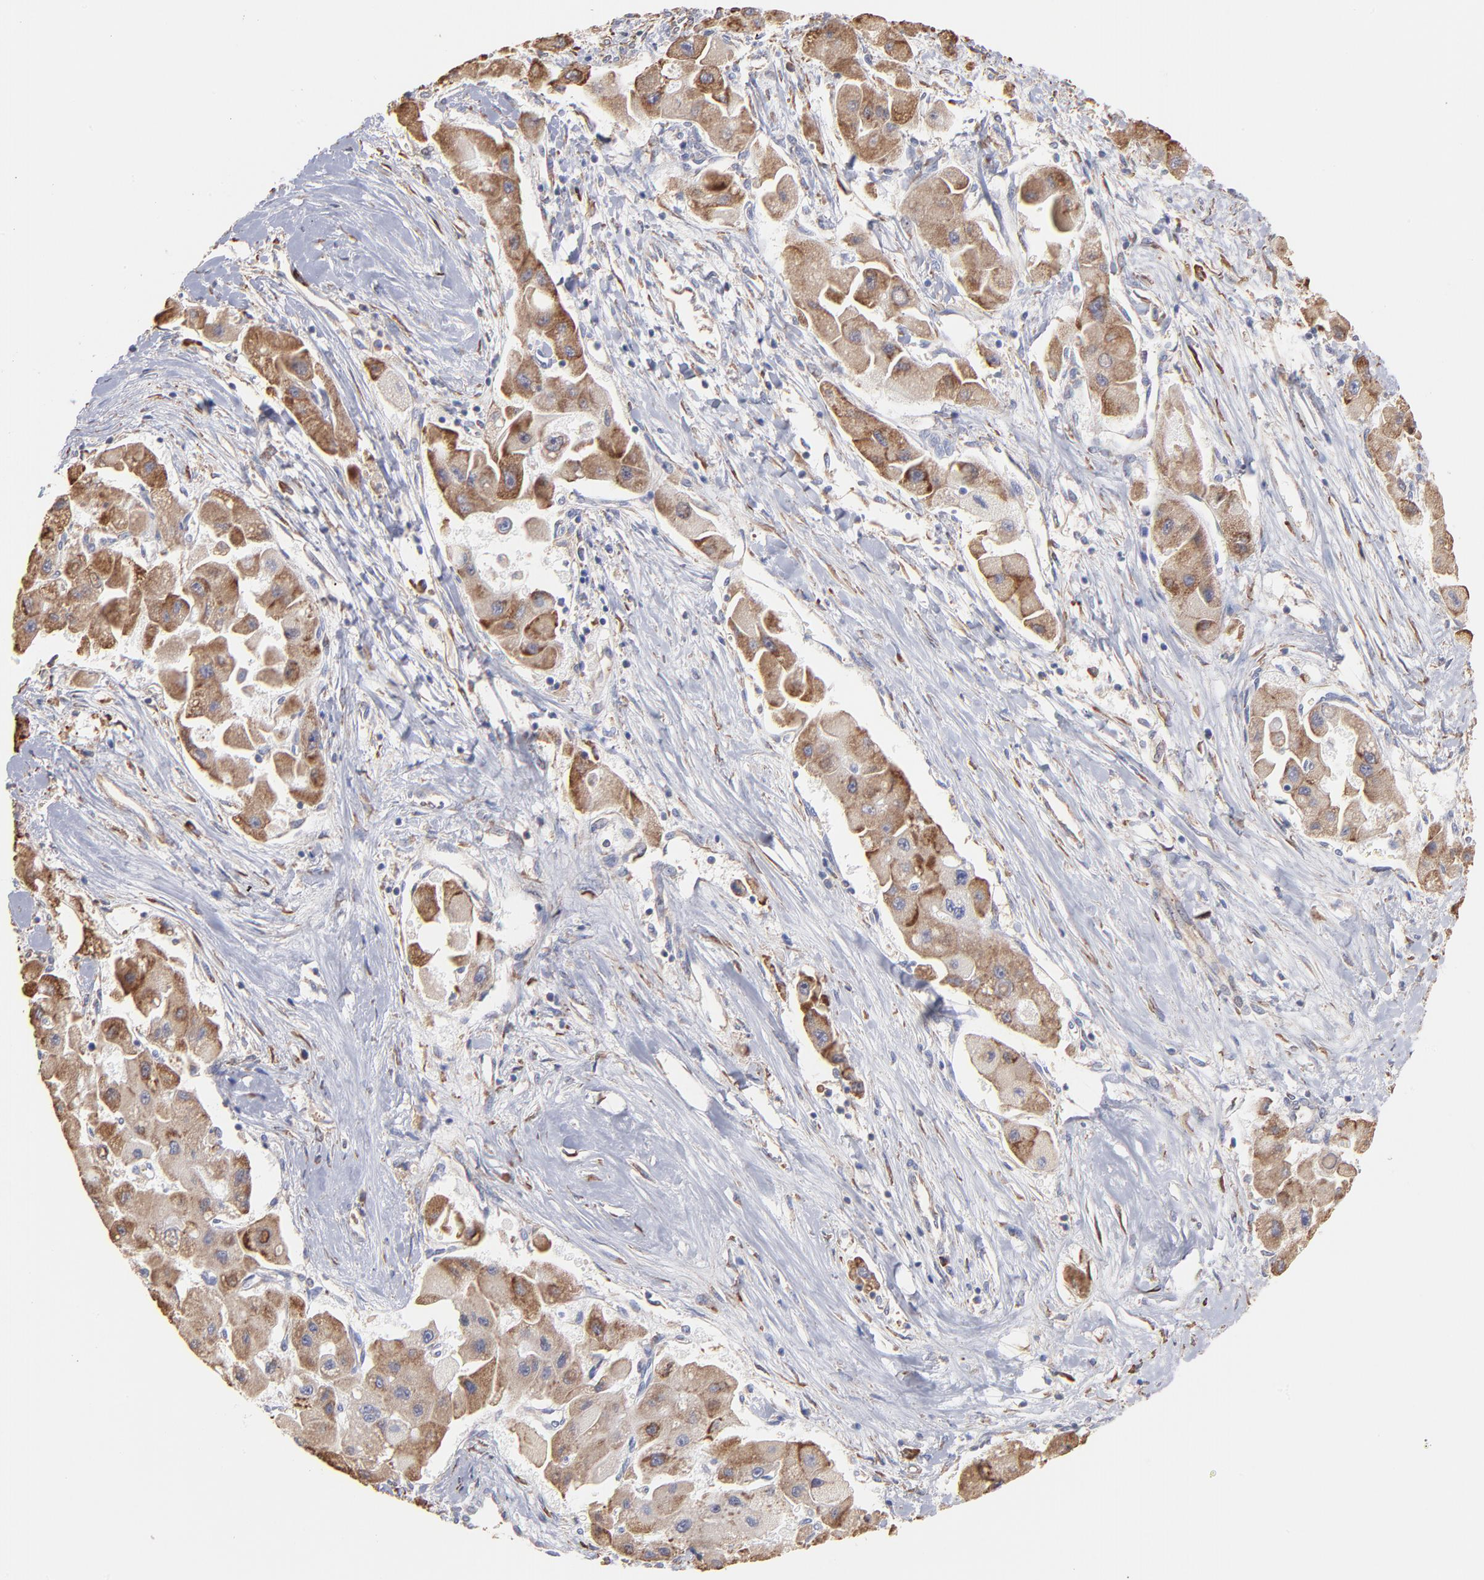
{"staining": {"intensity": "moderate", "quantity": ">75%", "location": "cytoplasmic/membranous"}, "tissue": "liver cancer", "cell_type": "Tumor cells", "image_type": "cancer", "snomed": [{"axis": "morphology", "description": "Carcinoma, Hepatocellular, NOS"}, {"axis": "topography", "description": "Liver"}], "caption": "Liver cancer was stained to show a protein in brown. There is medium levels of moderate cytoplasmic/membranous positivity in approximately >75% of tumor cells.", "gene": "RPL9", "patient": {"sex": "male", "age": 24}}